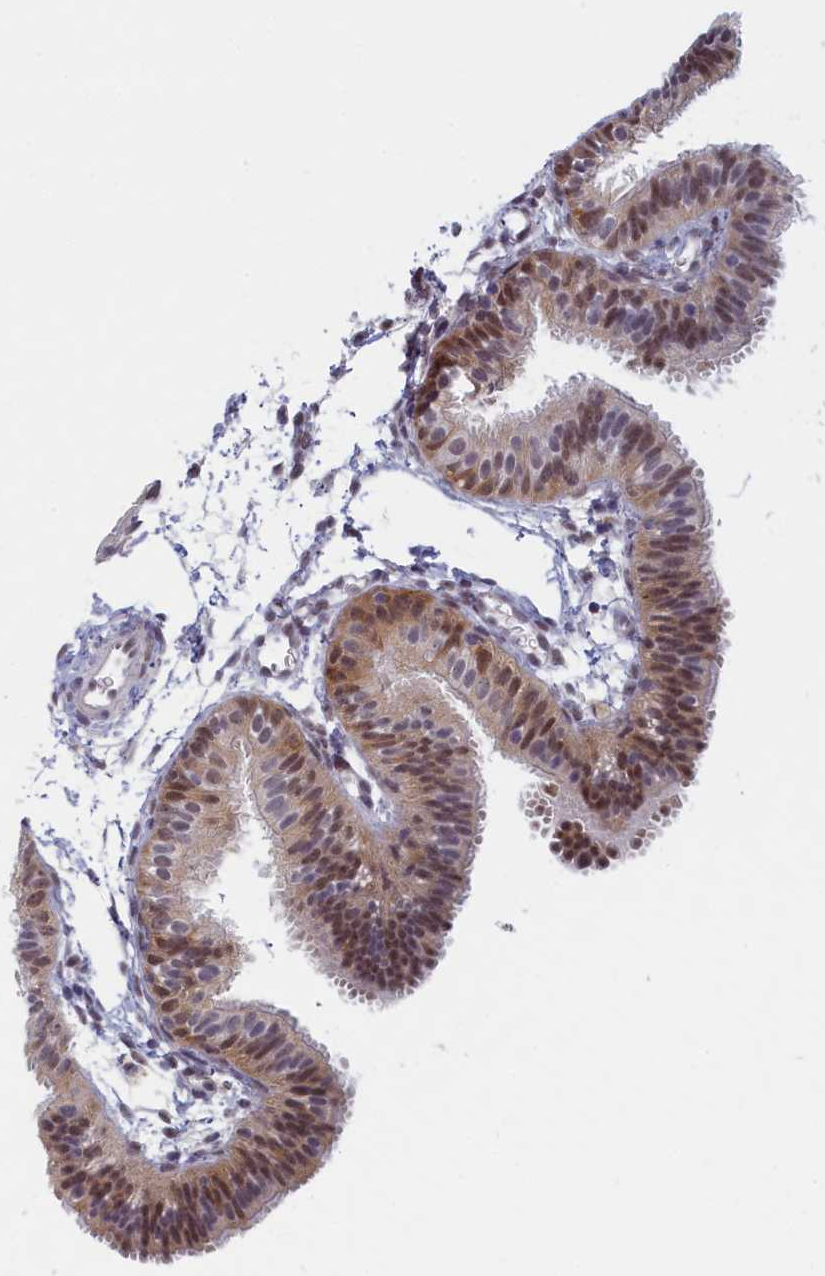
{"staining": {"intensity": "moderate", "quantity": ">75%", "location": "cytoplasmic/membranous,nuclear"}, "tissue": "fallopian tube", "cell_type": "Glandular cells", "image_type": "normal", "snomed": [{"axis": "morphology", "description": "Normal tissue, NOS"}, {"axis": "topography", "description": "Fallopian tube"}], "caption": "Immunohistochemistry (IHC) of unremarkable fallopian tube reveals medium levels of moderate cytoplasmic/membranous,nuclear positivity in about >75% of glandular cells.", "gene": "DNAJC17", "patient": {"sex": "female", "age": 35}}